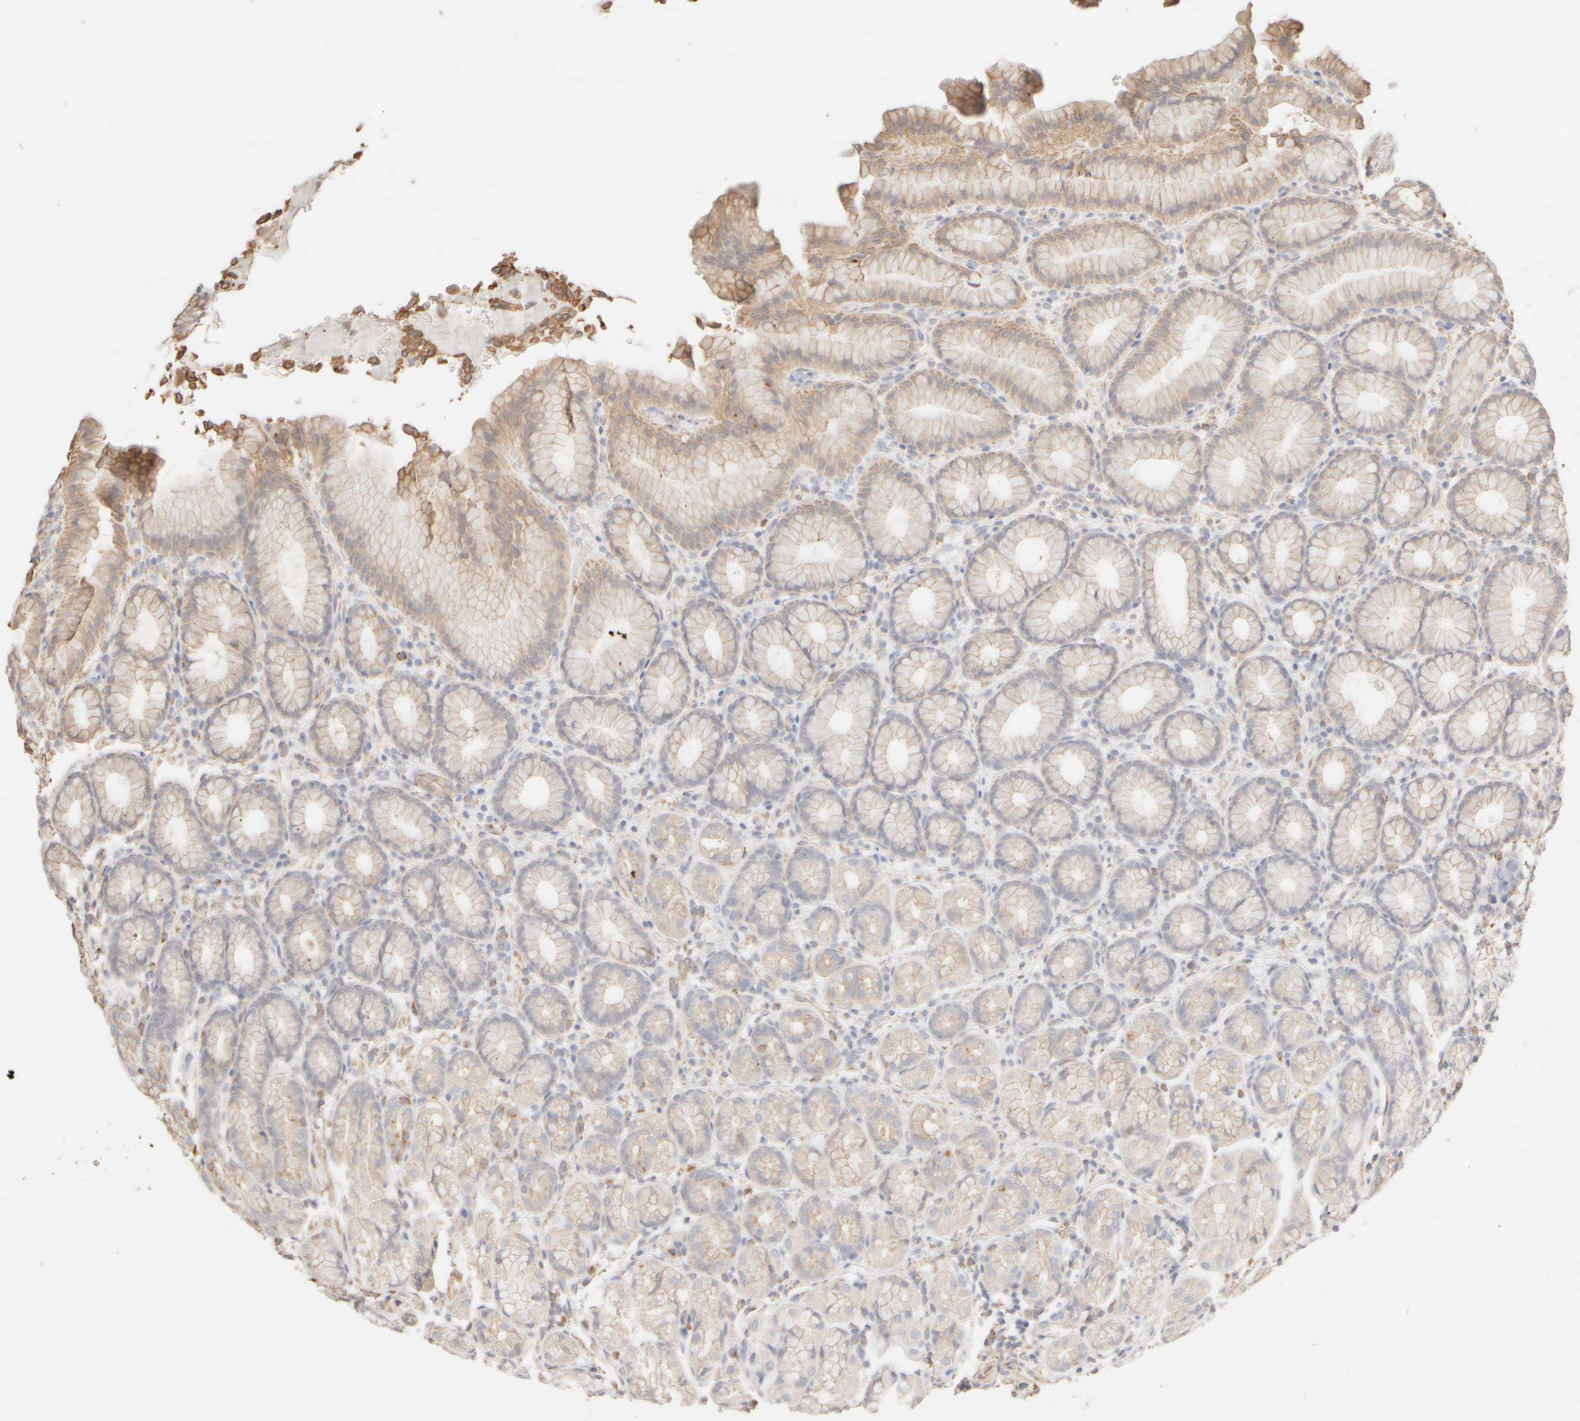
{"staining": {"intensity": "weak", "quantity": "25%-75%", "location": "cytoplasmic/membranous"}, "tissue": "stomach", "cell_type": "Glandular cells", "image_type": "normal", "snomed": [{"axis": "morphology", "description": "Normal tissue, NOS"}, {"axis": "topography", "description": "Stomach"}], "caption": "The immunohistochemical stain shows weak cytoplasmic/membranous positivity in glandular cells of unremarkable stomach. (DAB = brown stain, brightfield microscopy at high magnification).", "gene": "KRT15", "patient": {"sex": "male", "age": 42}}